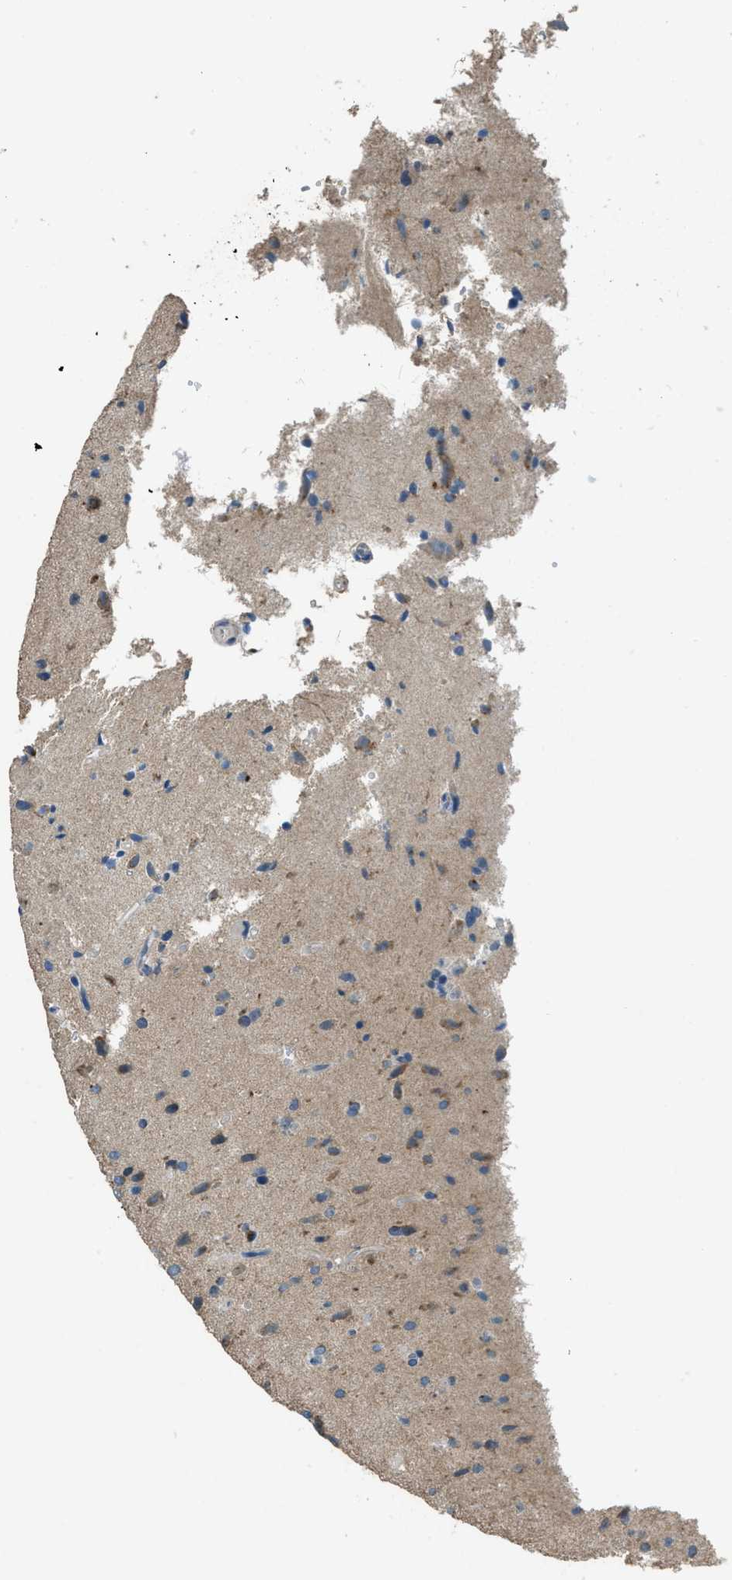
{"staining": {"intensity": "moderate", "quantity": "<25%", "location": "cytoplasmic/membranous"}, "tissue": "glioma", "cell_type": "Tumor cells", "image_type": "cancer", "snomed": [{"axis": "morphology", "description": "Glioma, malignant, High grade"}, {"axis": "topography", "description": "Brain"}], "caption": "Human malignant glioma (high-grade) stained with a brown dye demonstrates moderate cytoplasmic/membranous positive staining in about <25% of tumor cells.", "gene": "TIMD4", "patient": {"sex": "male", "age": 33}}